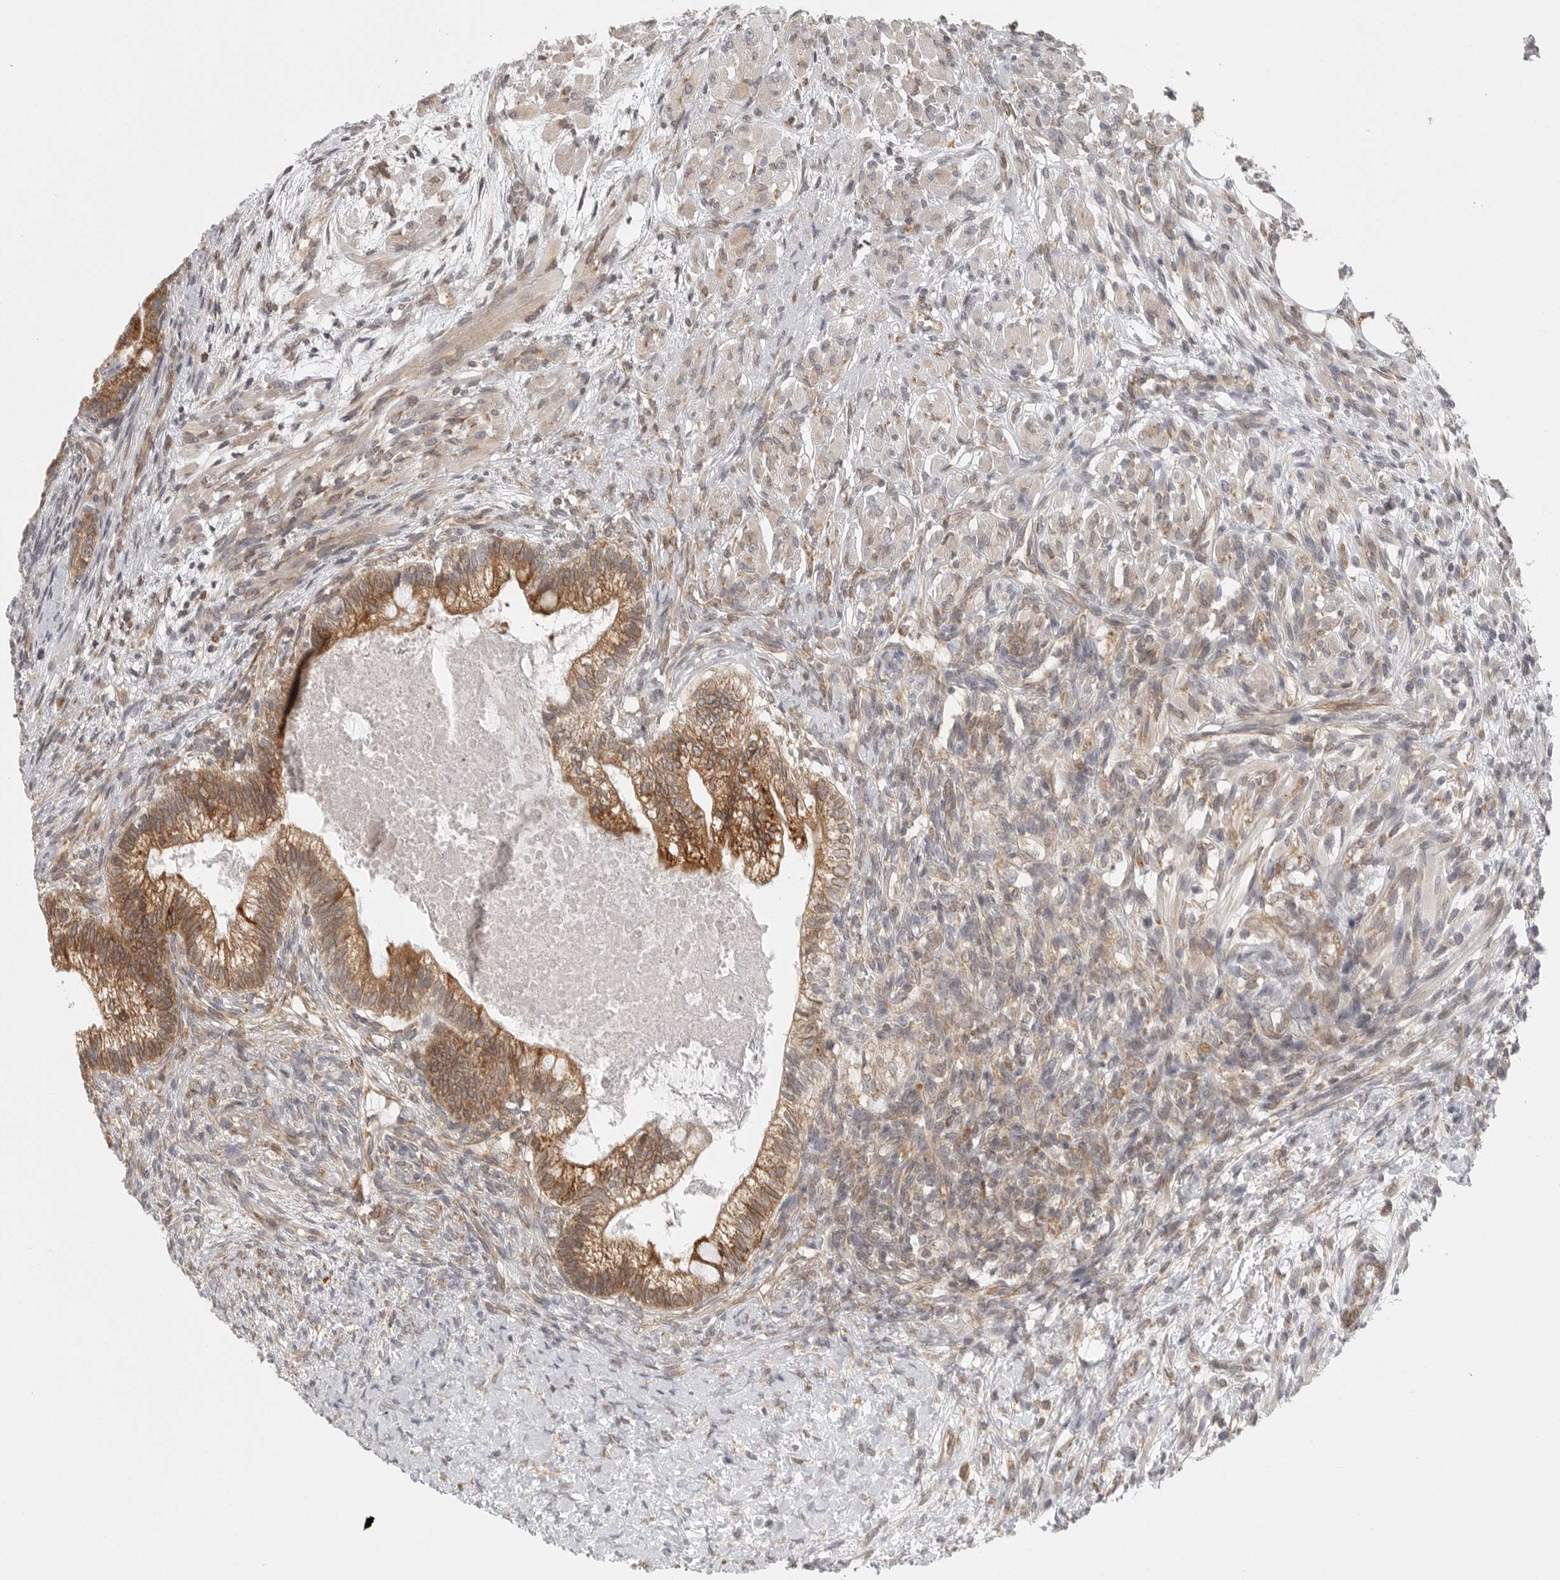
{"staining": {"intensity": "moderate", "quantity": ">75%", "location": "cytoplasmic/membranous"}, "tissue": "testis cancer", "cell_type": "Tumor cells", "image_type": "cancer", "snomed": [{"axis": "morphology", "description": "Seminoma, NOS"}, {"axis": "morphology", "description": "Carcinoma, Embryonal, NOS"}, {"axis": "topography", "description": "Testis"}], "caption": "Immunohistochemical staining of testis cancer shows medium levels of moderate cytoplasmic/membranous protein staining in about >75% of tumor cells.", "gene": "CERS2", "patient": {"sex": "male", "age": 28}}